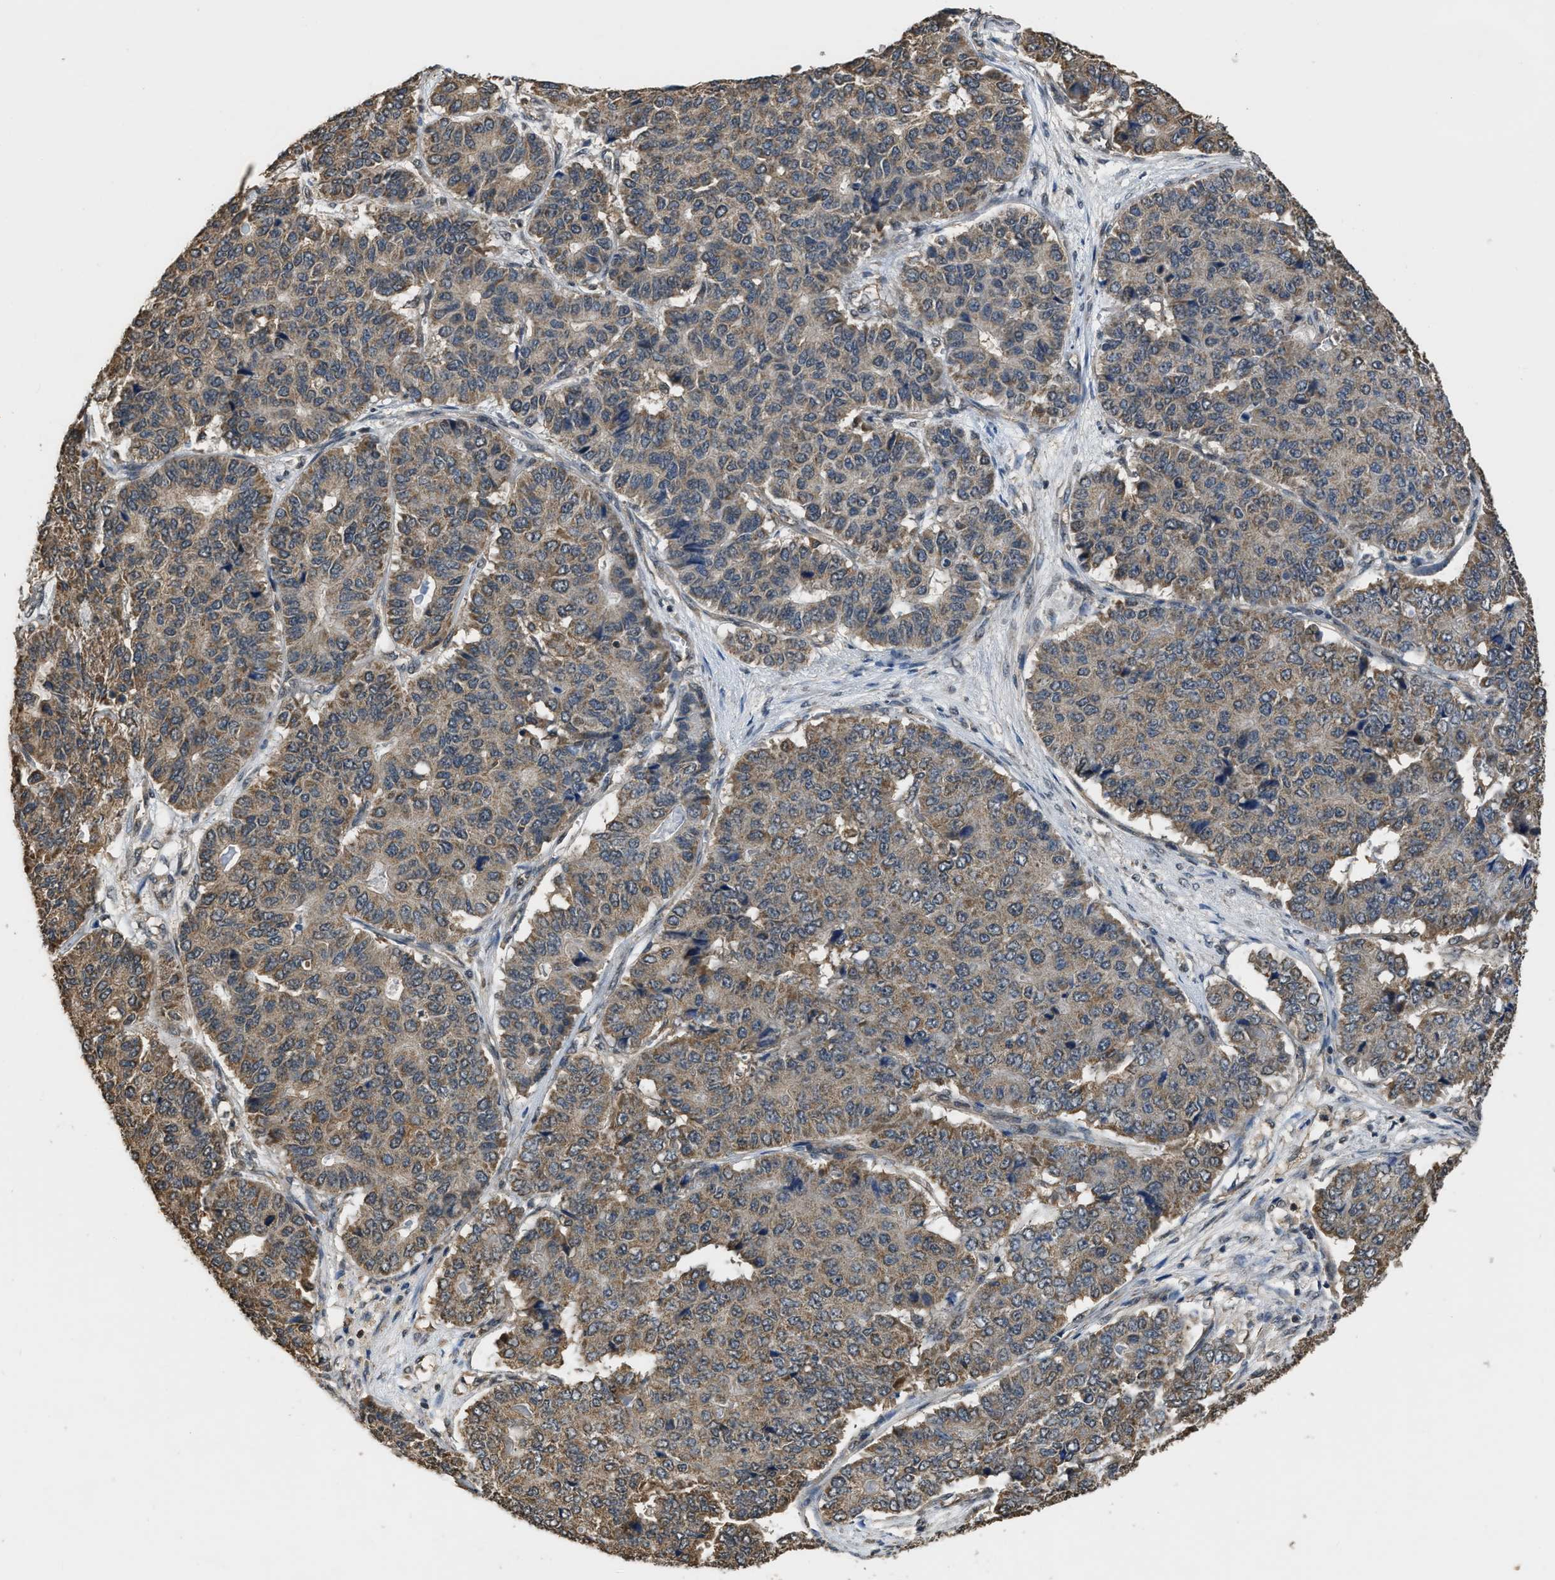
{"staining": {"intensity": "moderate", "quantity": ">75%", "location": "cytoplasmic/membranous"}, "tissue": "pancreatic cancer", "cell_type": "Tumor cells", "image_type": "cancer", "snomed": [{"axis": "morphology", "description": "Adenocarcinoma, NOS"}, {"axis": "topography", "description": "Pancreas"}], "caption": "Human pancreatic adenocarcinoma stained with a protein marker reveals moderate staining in tumor cells.", "gene": "DENND6B", "patient": {"sex": "male", "age": 50}}